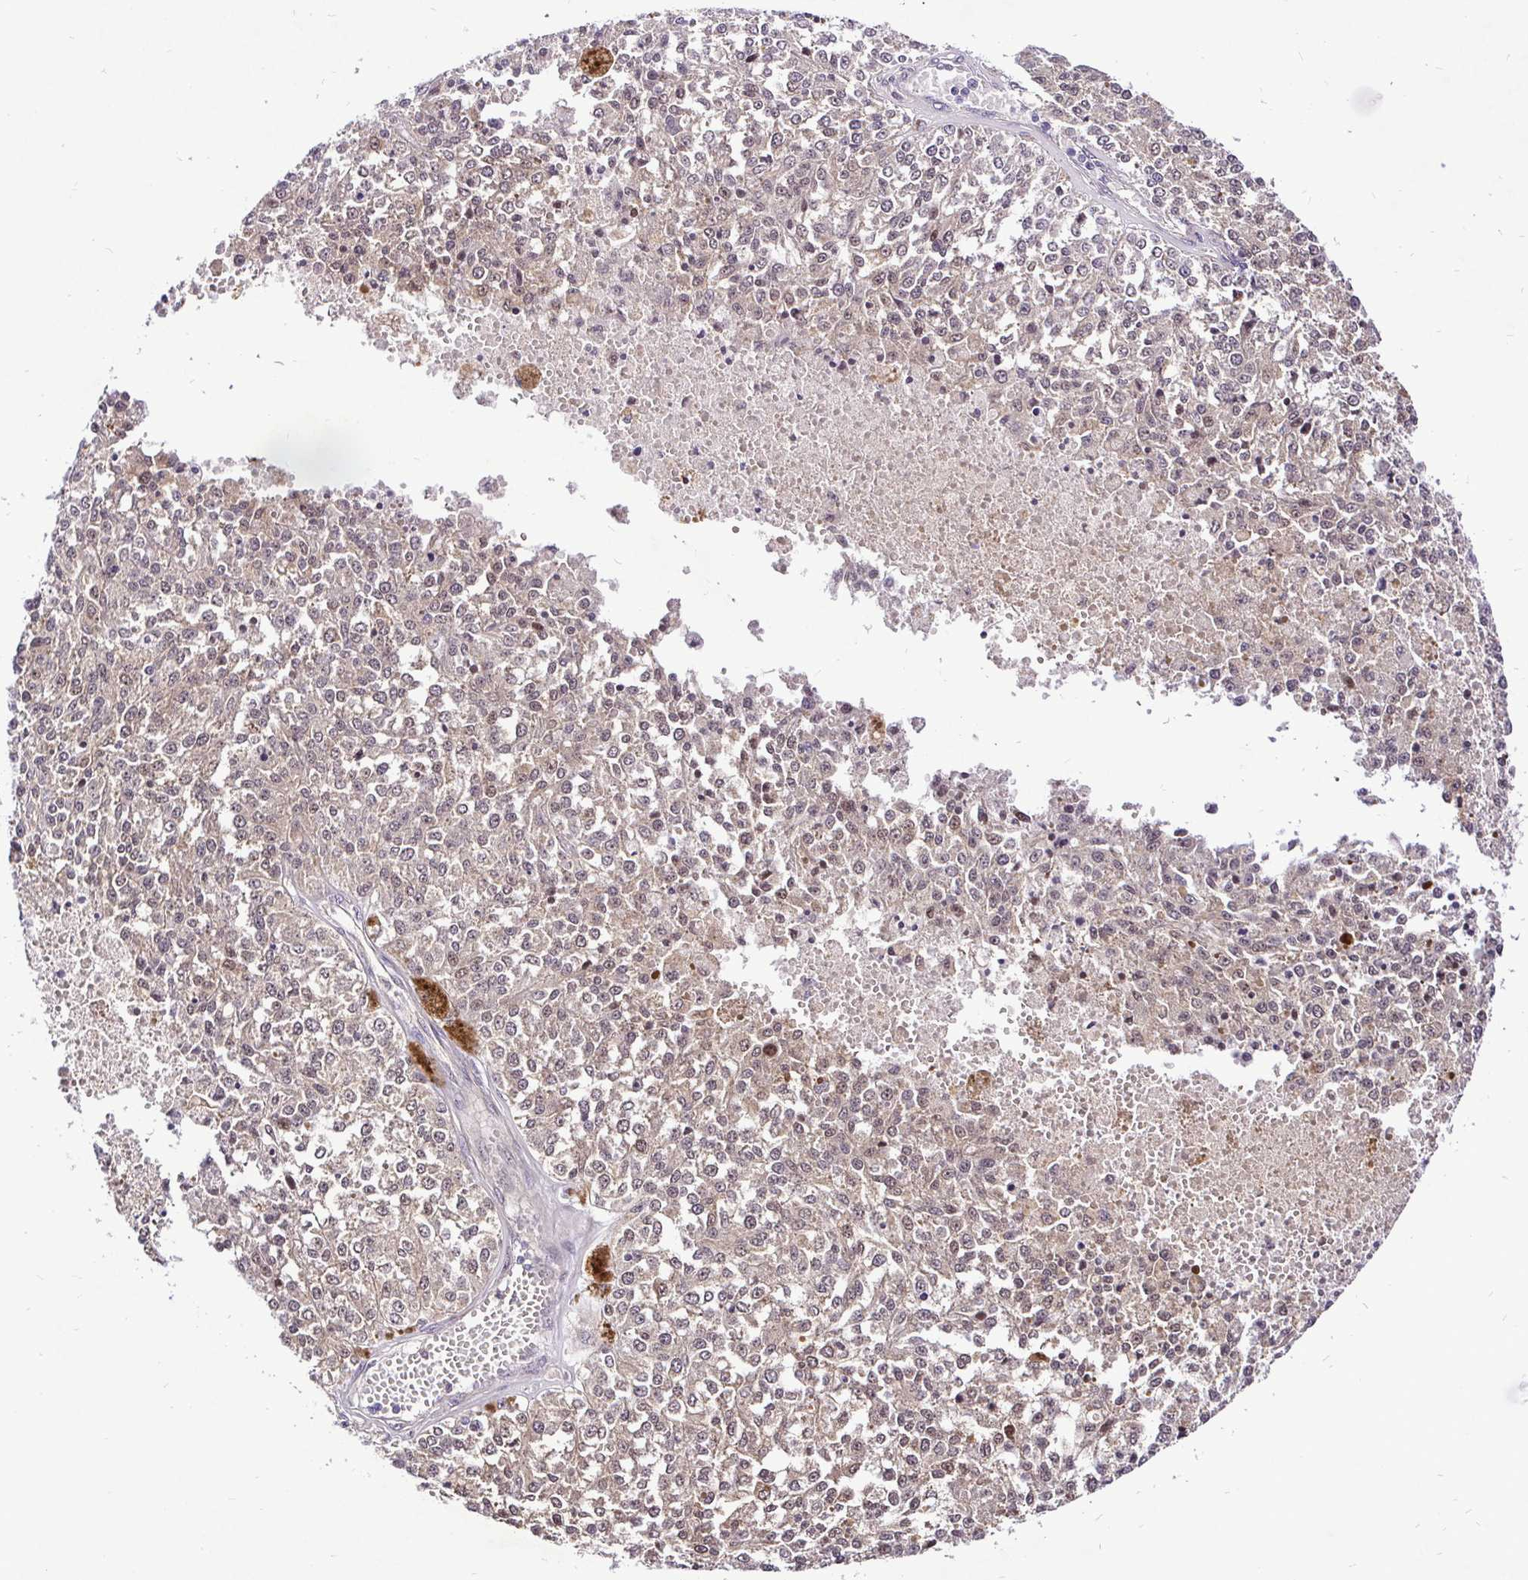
{"staining": {"intensity": "weak", "quantity": "25%-75%", "location": "cytoplasmic/membranous"}, "tissue": "melanoma", "cell_type": "Tumor cells", "image_type": "cancer", "snomed": [{"axis": "morphology", "description": "Malignant melanoma, Metastatic site"}, {"axis": "topography", "description": "Lymph node"}], "caption": "Protein analysis of malignant melanoma (metastatic site) tissue demonstrates weak cytoplasmic/membranous staining in about 25%-75% of tumor cells.", "gene": "UBE2M", "patient": {"sex": "female", "age": 64}}